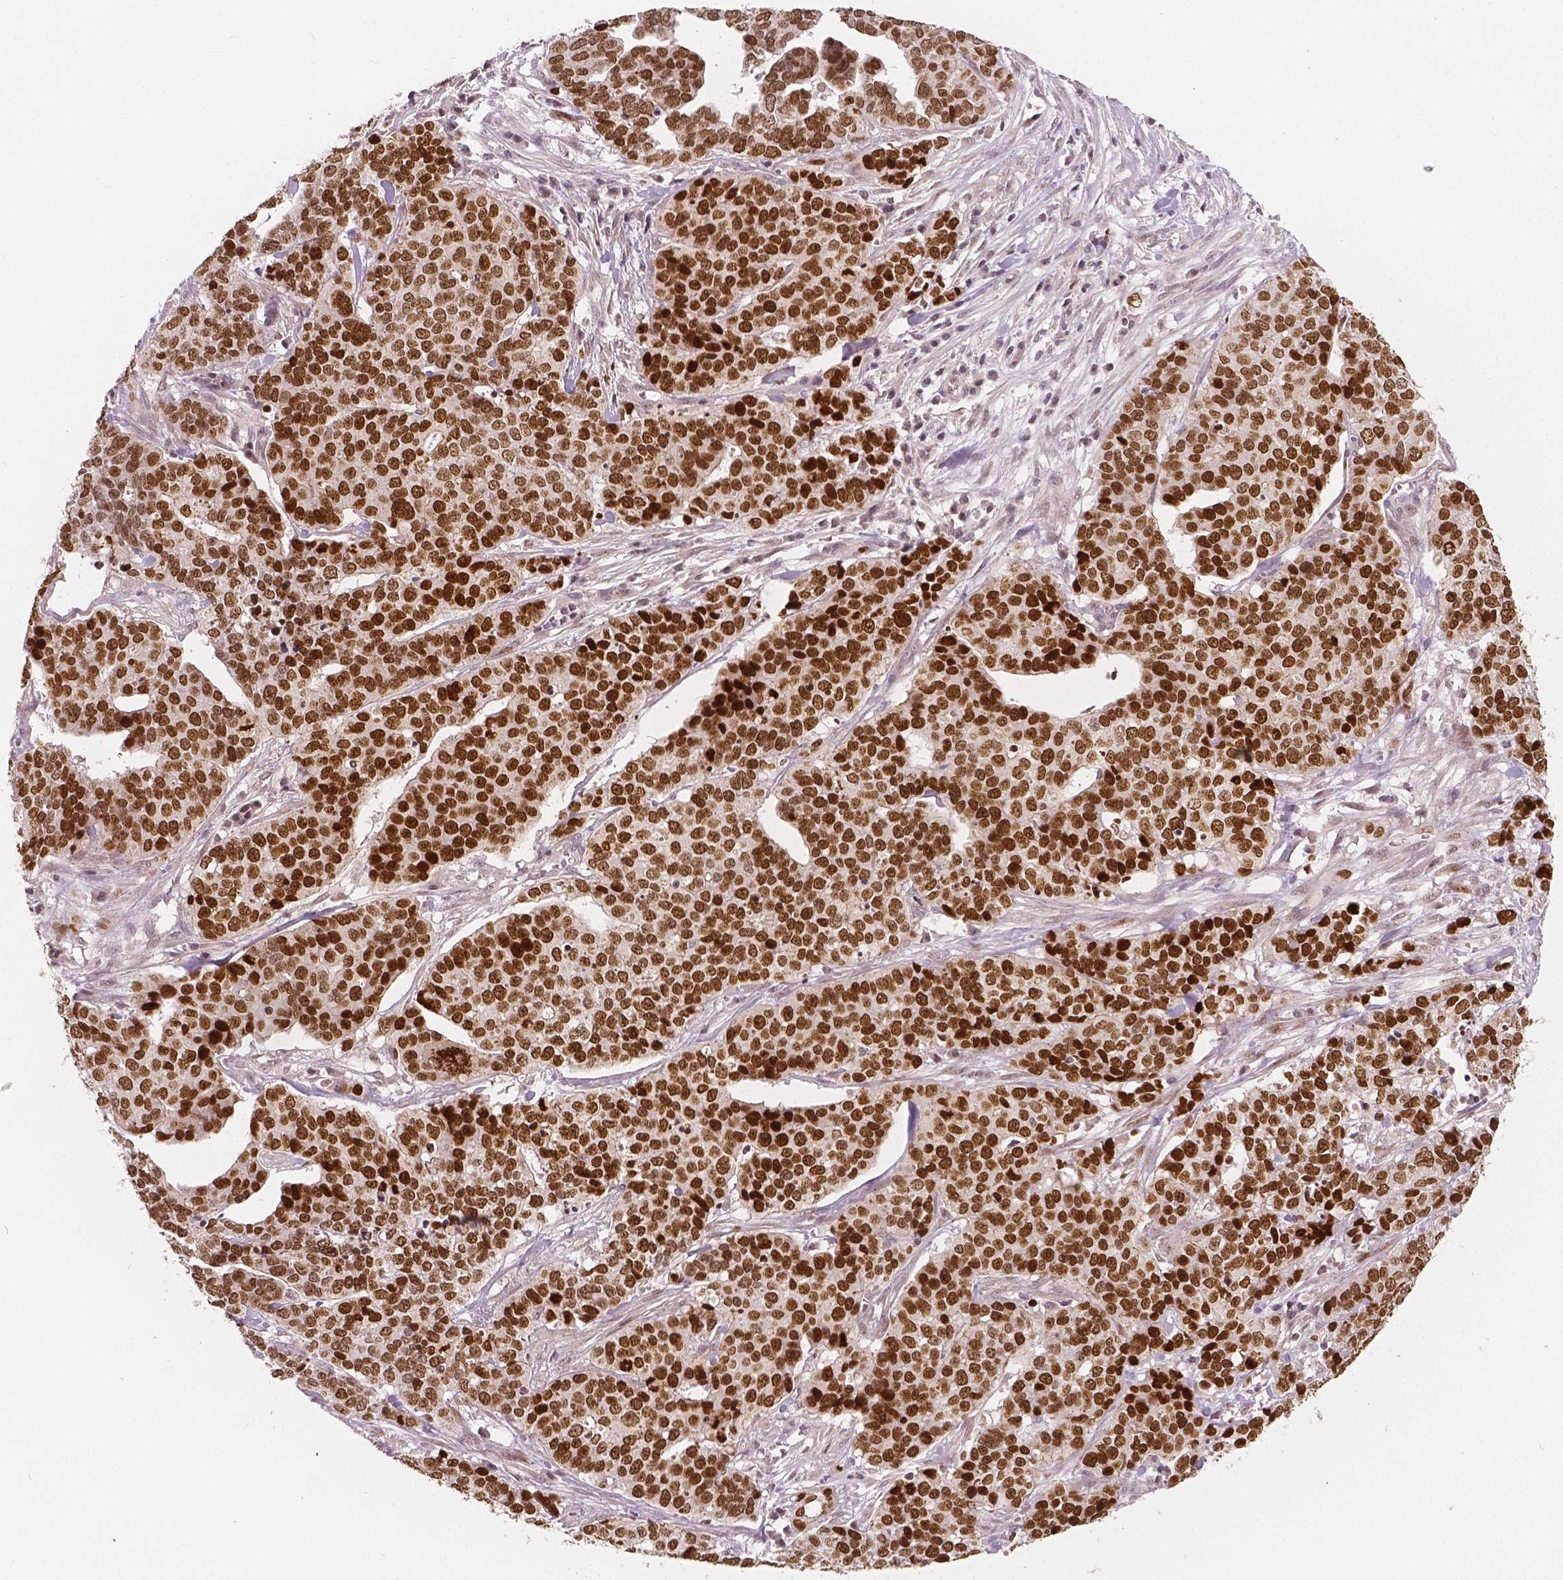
{"staining": {"intensity": "strong", "quantity": ">75%", "location": "nuclear"}, "tissue": "ovarian cancer", "cell_type": "Tumor cells", "image_type": "cancer", "snomed": [{"axis": "morphology", "description": "Carcinoma, endometroid"}, {"axis": "topography", "description": "Ovary"}], "caption": "Immunohistochemical staining of human ovarian cancer (endometroid carcinoma) reveals high levels of strong nuclear expression in about >75% of tumor cells.", "gene": "NSD2", "patient": {"sex": "female", "age": 65}}